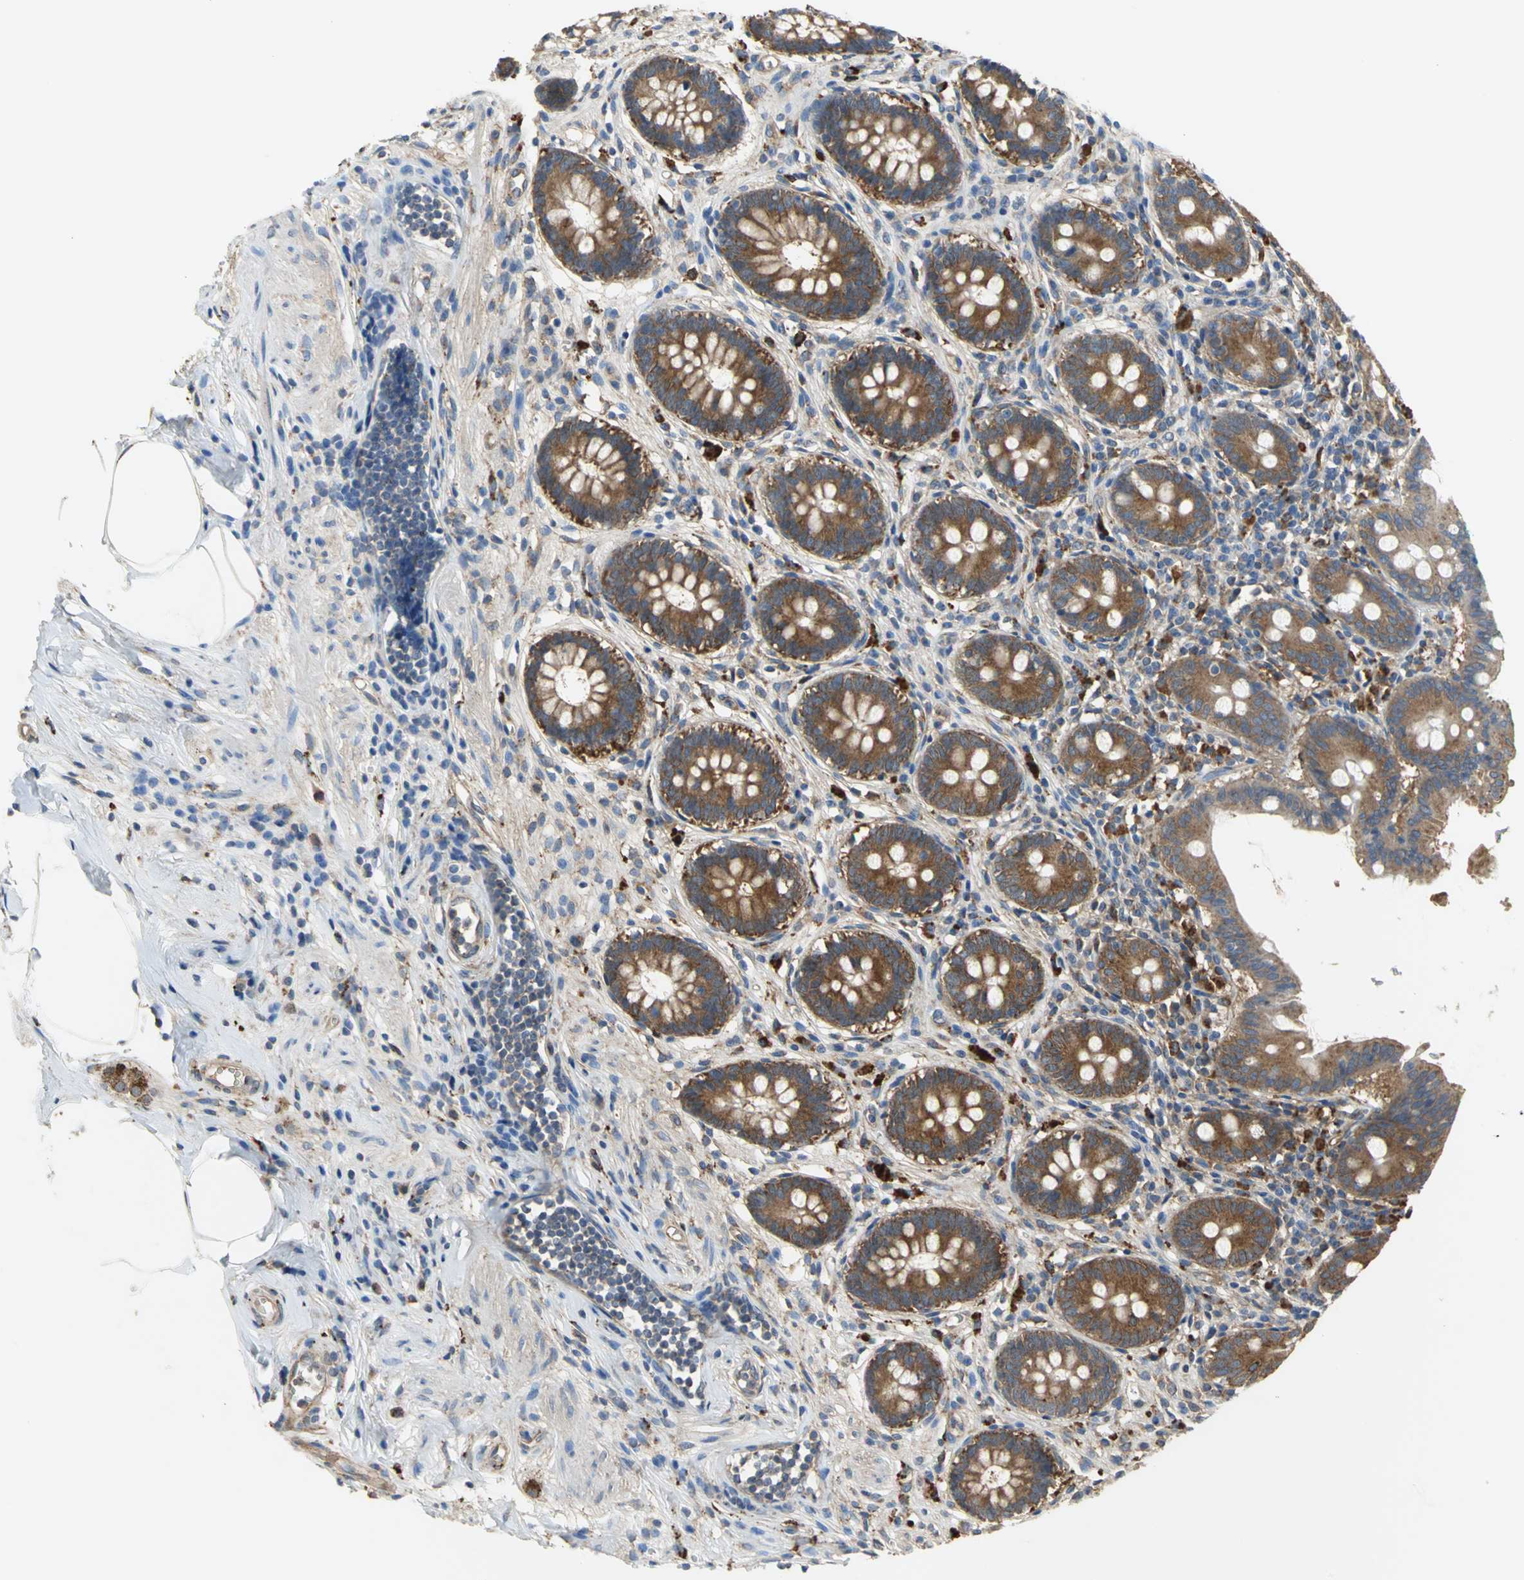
{"staining": {"intensity": "strong", "quantity": ">75%", "location": "cytoplasmic/membranous"}, "tissue": "appendix", "cell_type": "Glandular cells", "image_type": "normal", "snomed": [{"axis": "morphology", "description": "Normal tissue, NOS"}, {"axis": "topography", "description": "Appendix"}], "caption": "High-power microscopy captured an immunohistochemistry (IHC) photomicrograph of unremarkable appendix, revealing strong cytoplasmic/membranous positivity in approximately >75% of glandular cells.", "gene": "DIAPH2", "patient": {"sex": "female", "age": 50}}